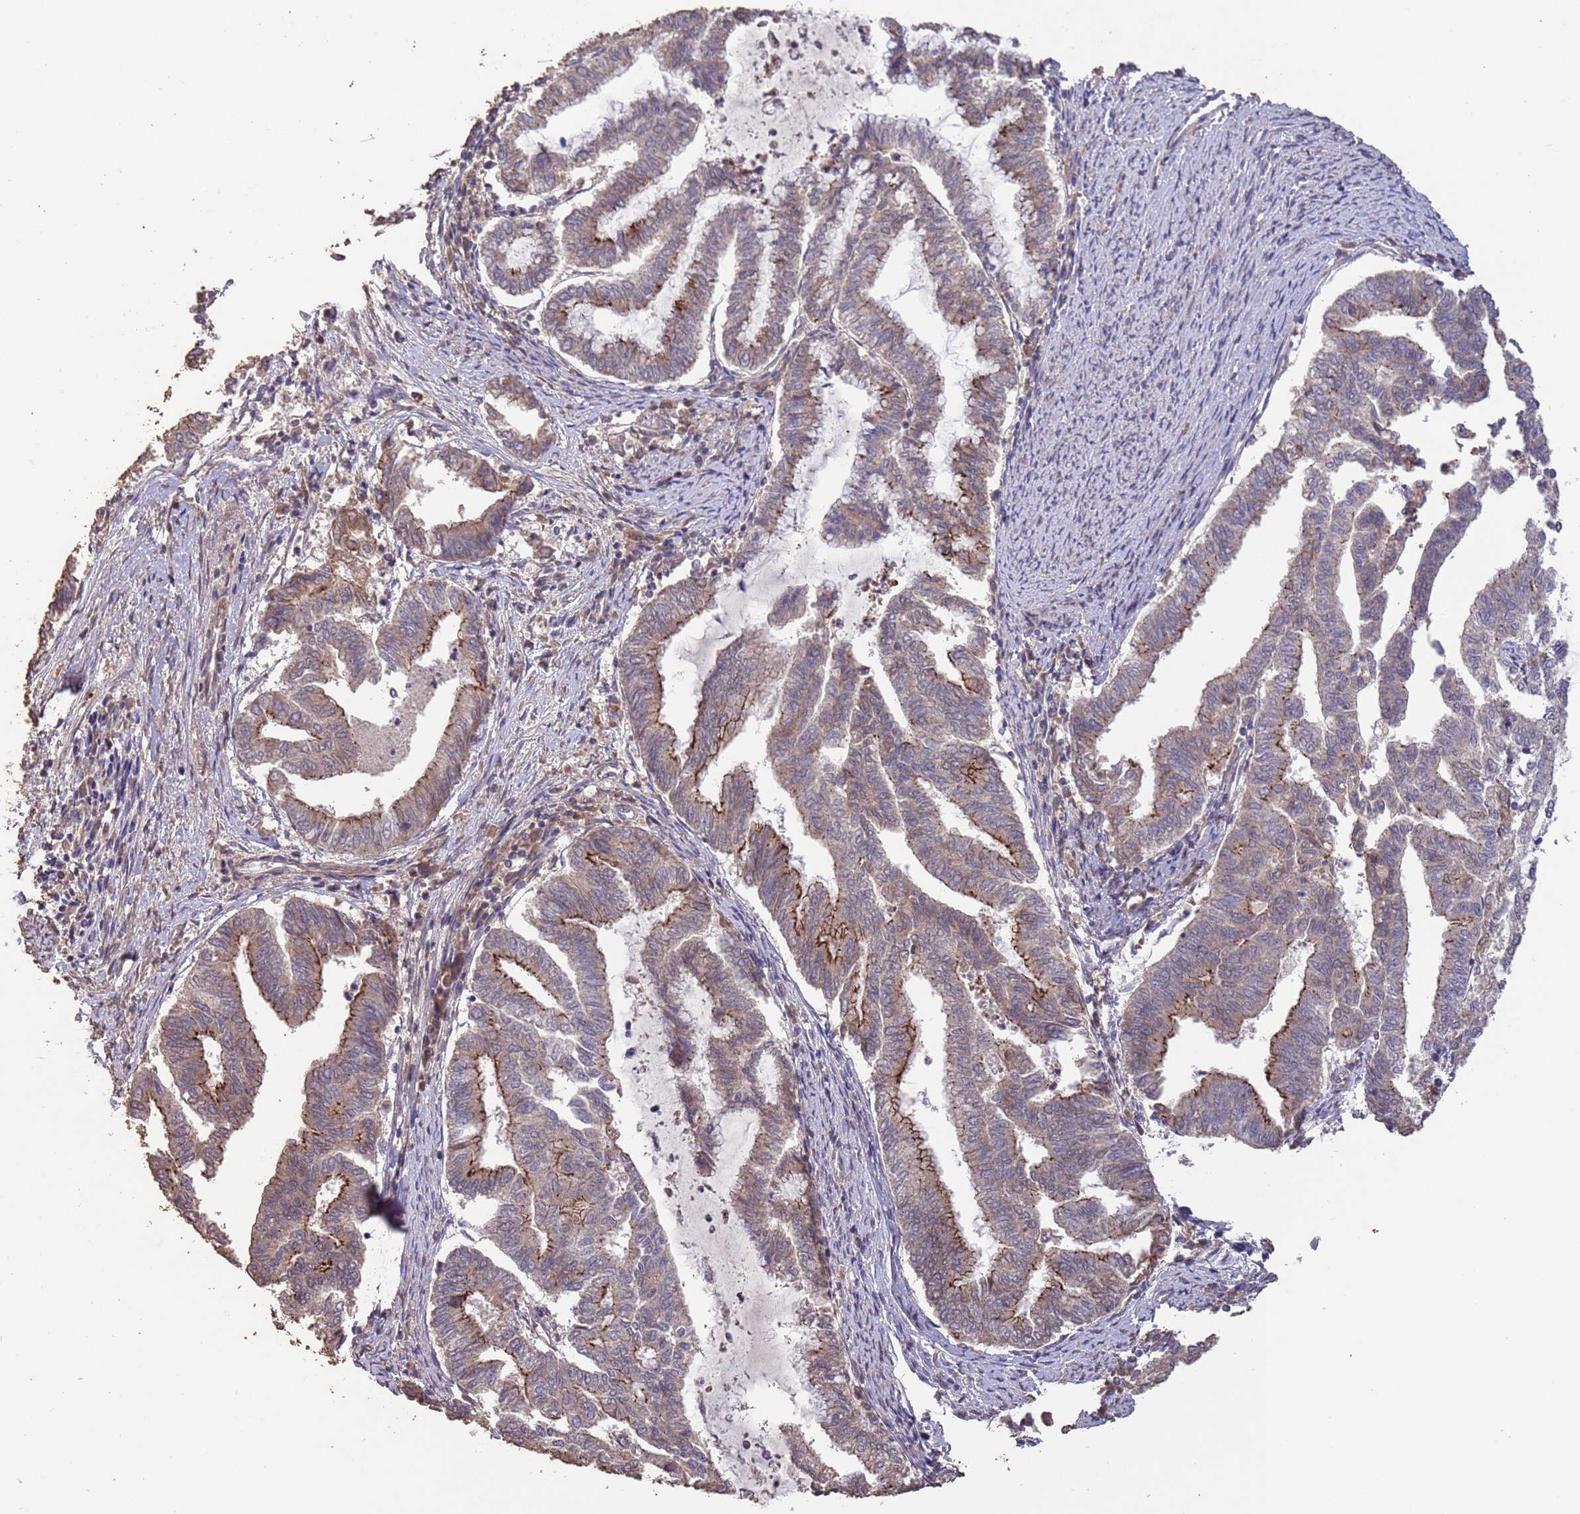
{"staining": {"intensity": "strong", "quantity": "<25%", "location": "cytoplasmic/membranous"}, "tissue": "endometrial cancer", "cell_type": "Tumor cells", "image_type": "cancer", "snomed": [{"axis": "morphology", "description": "Adenocarcinoma, NOS"}, {"axis": "topography", "description": "Endometrium"}], "caption": "Endometrial cancer stained for a protein reveals strong cytoplasmic/membranous positivity in tumor cells. The staining was performed using DAB (3,3'-diaminobenzidine) to visualize the protein expression in brown, while the nuclei were stained in blue with hematoxylin (Magnification: 20x).", "gene": "SLC9B2", "patient": {"sex": "female", "age": 79}}